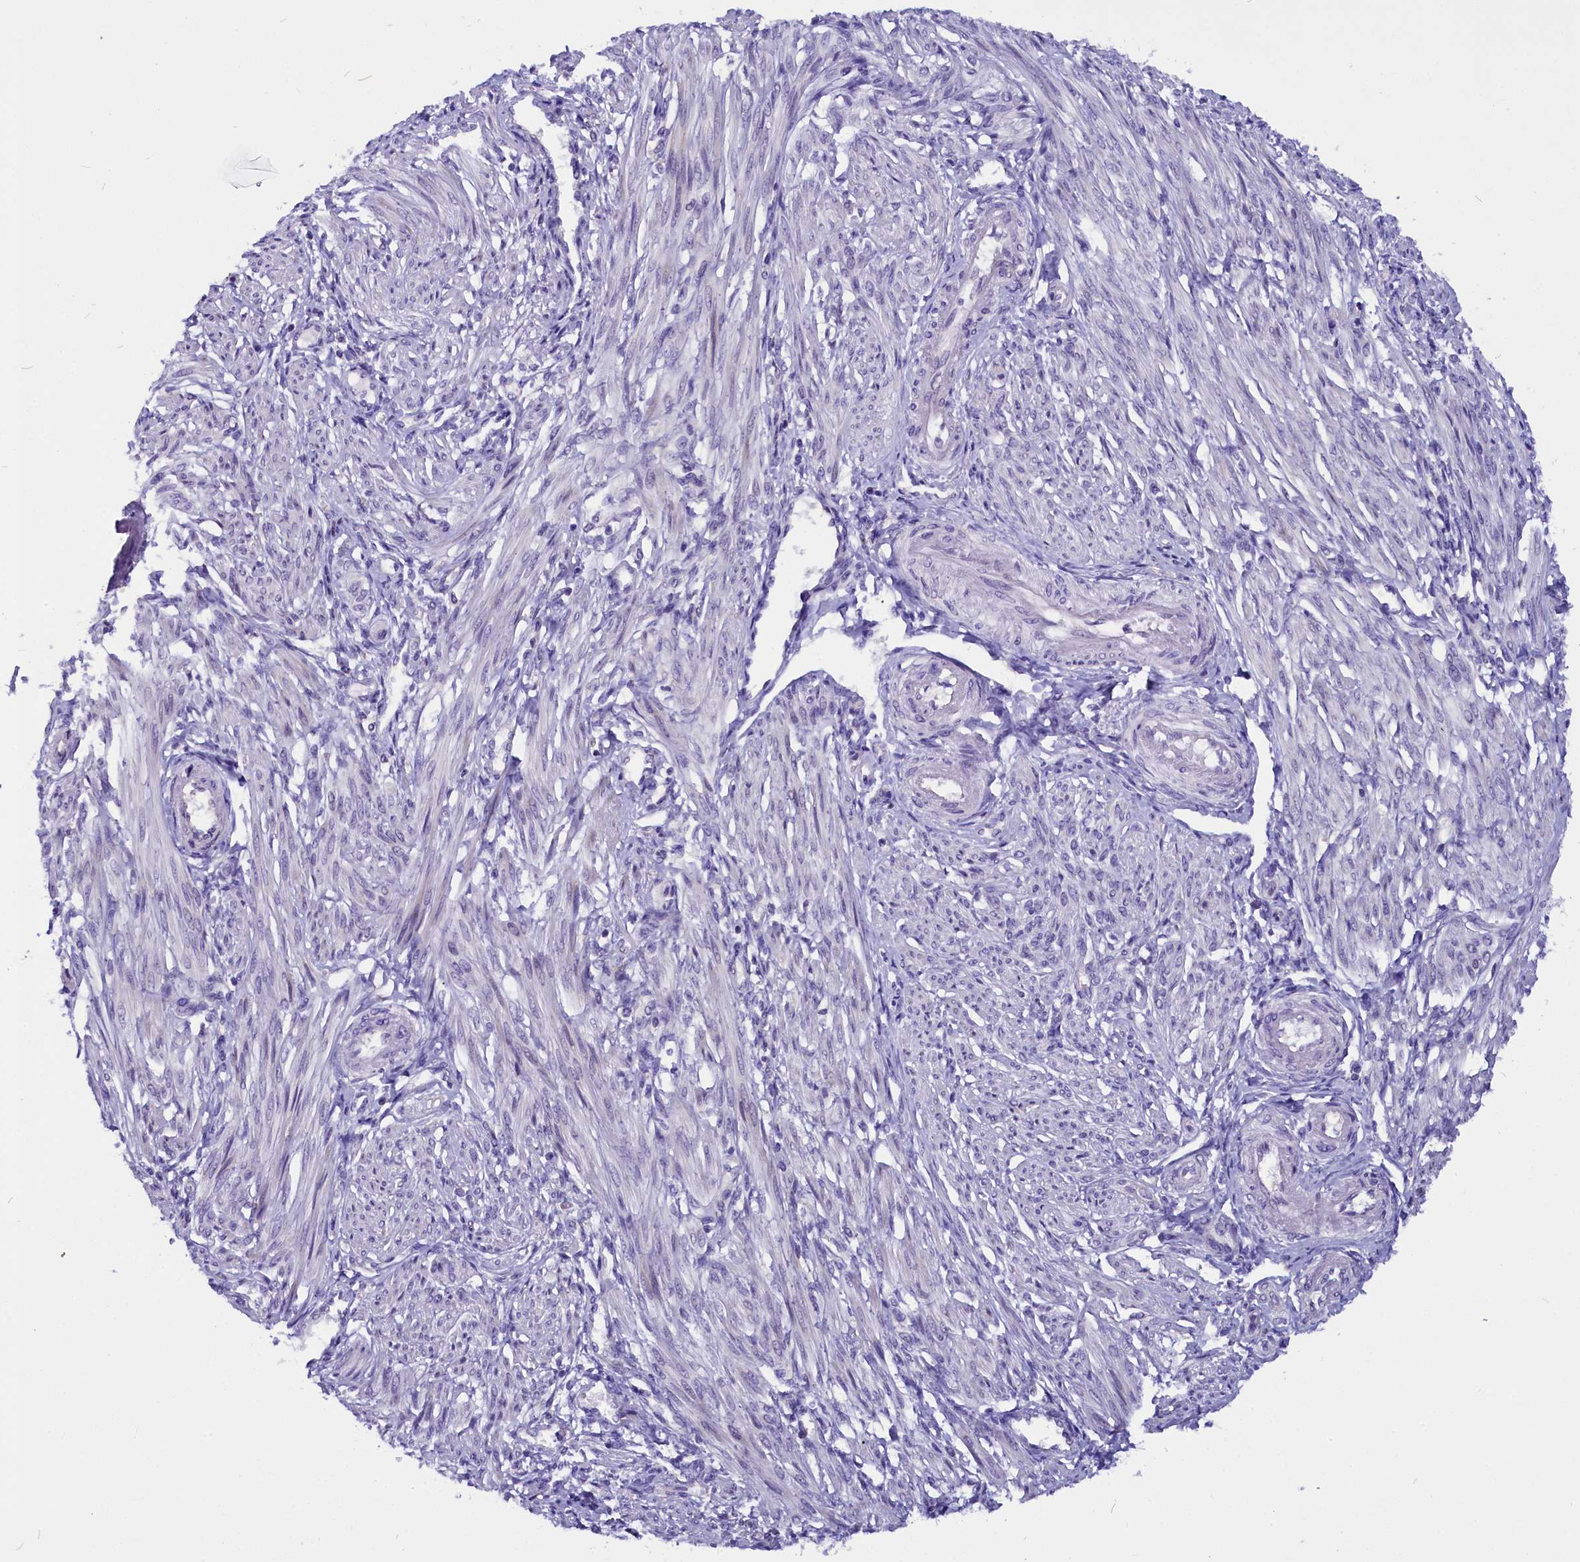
{"staining": {"intensity": "negative", "quantity": "none", "location": "none"}, "tissue": "smooth muscle", "cell_type": "Smooth muscle cells", "image_type": "normal", "snomed": [{"axis": "morphology", "description": "Normal tissue, NOS"}, {"axis": "topography", "description": "Smooth muscle"}], "caption": "Photomicrograph shows no significant protein expression in smooth muscle cells of unremarkable smooth muscle. (DAB (3,3'-diaminobenzidine) immunohistochemistry visualized using brightfield microscopy, high magnification).", "gene": "CEP170", "patient": {"sex": "female", "age": 39}}